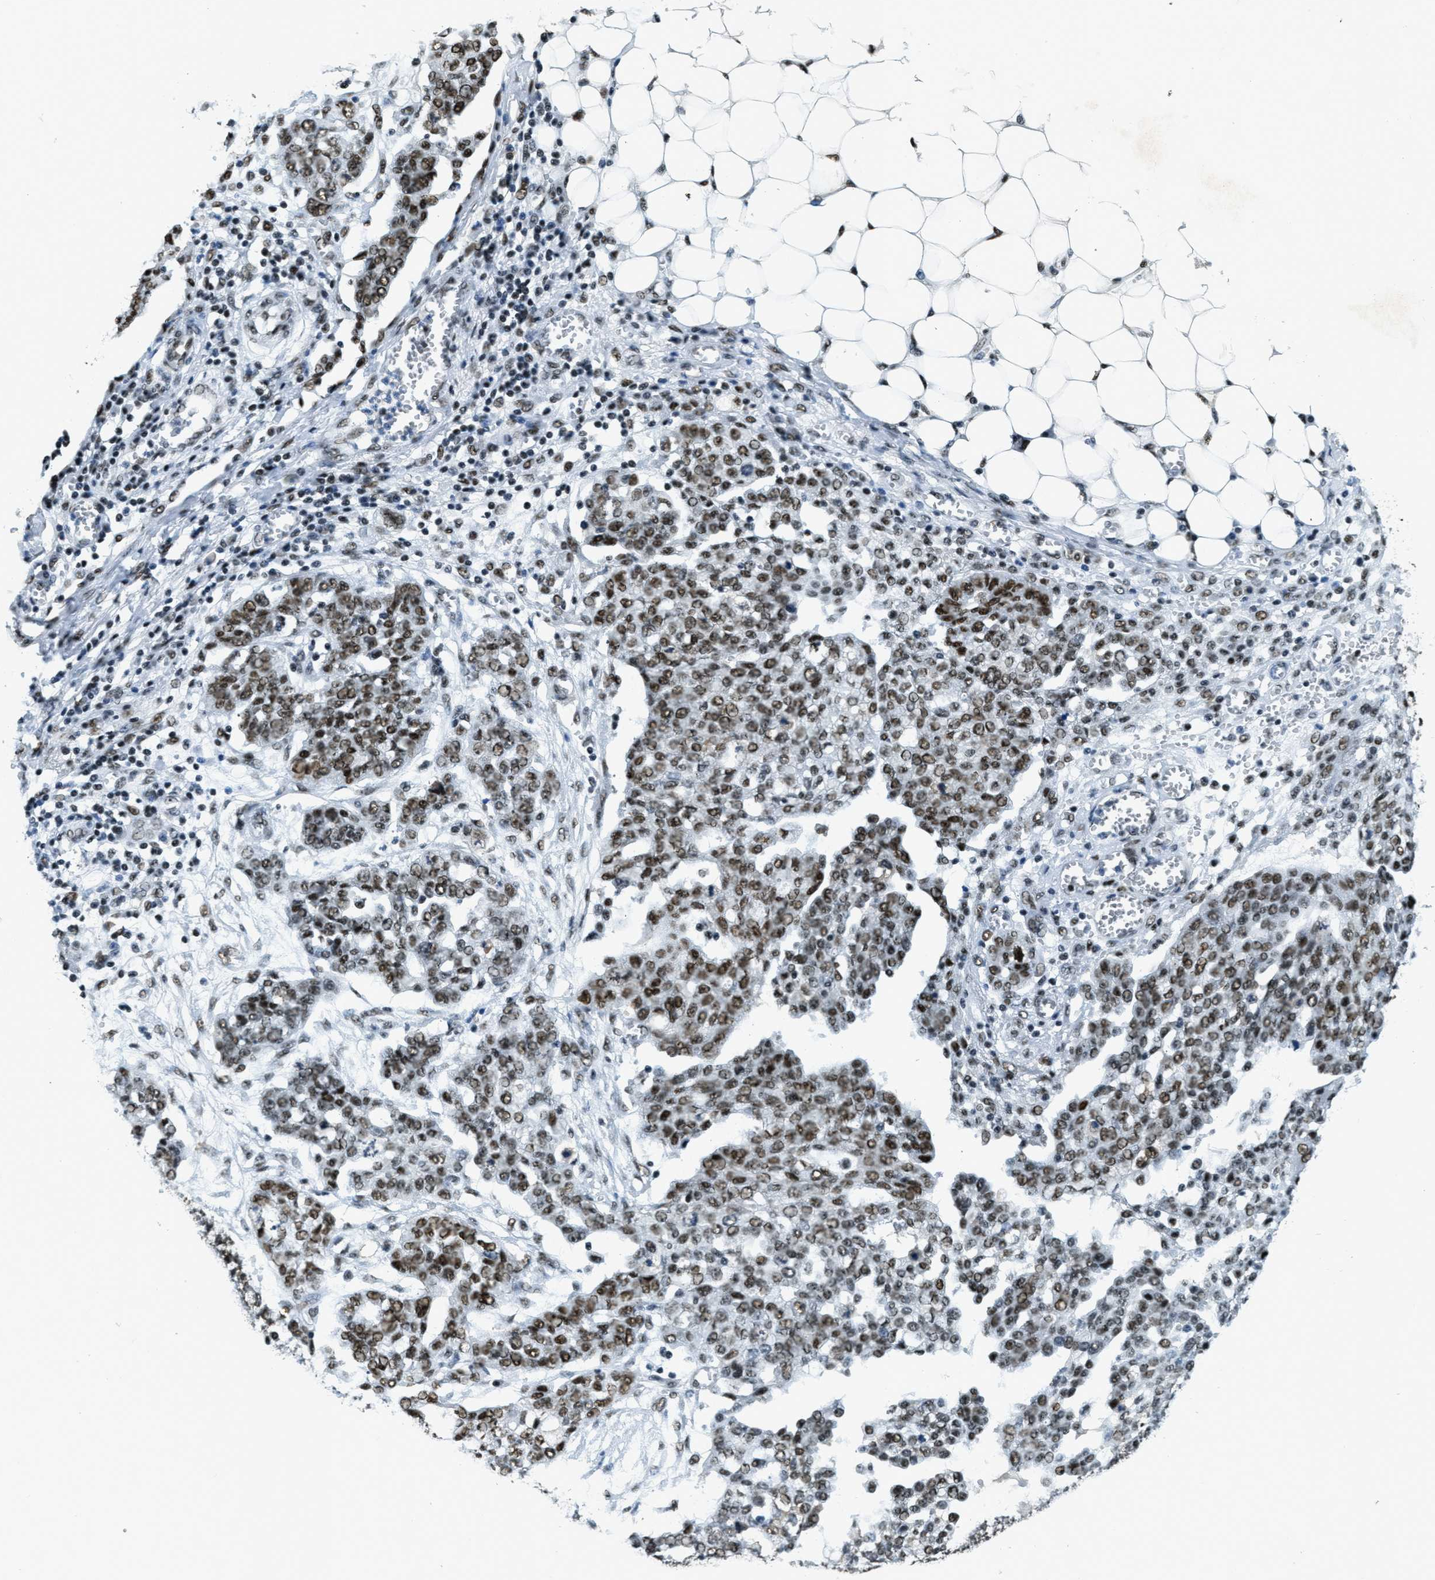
{"staining": {"intensity": "moderate", "quantity": ">75%", "location": "nuclear"}, "tissue": "ovarian cancer", "cell_type": "Tumor cells", "image_type": "cancer", "snomed": [{"axis": "morphology", "description": "Cystadenocarcinoma, serous, NOS"}, {"axis": "topography", "description": "Soft tissue"}, {"axis": "topography", "description": "Ovary"}], "caption": "Tumor cells display moderate nuclear positivity in about >75% of cells in ovarian cancer.", "gene": "SSB", "patient": {"sex": "female", "age": 57}}